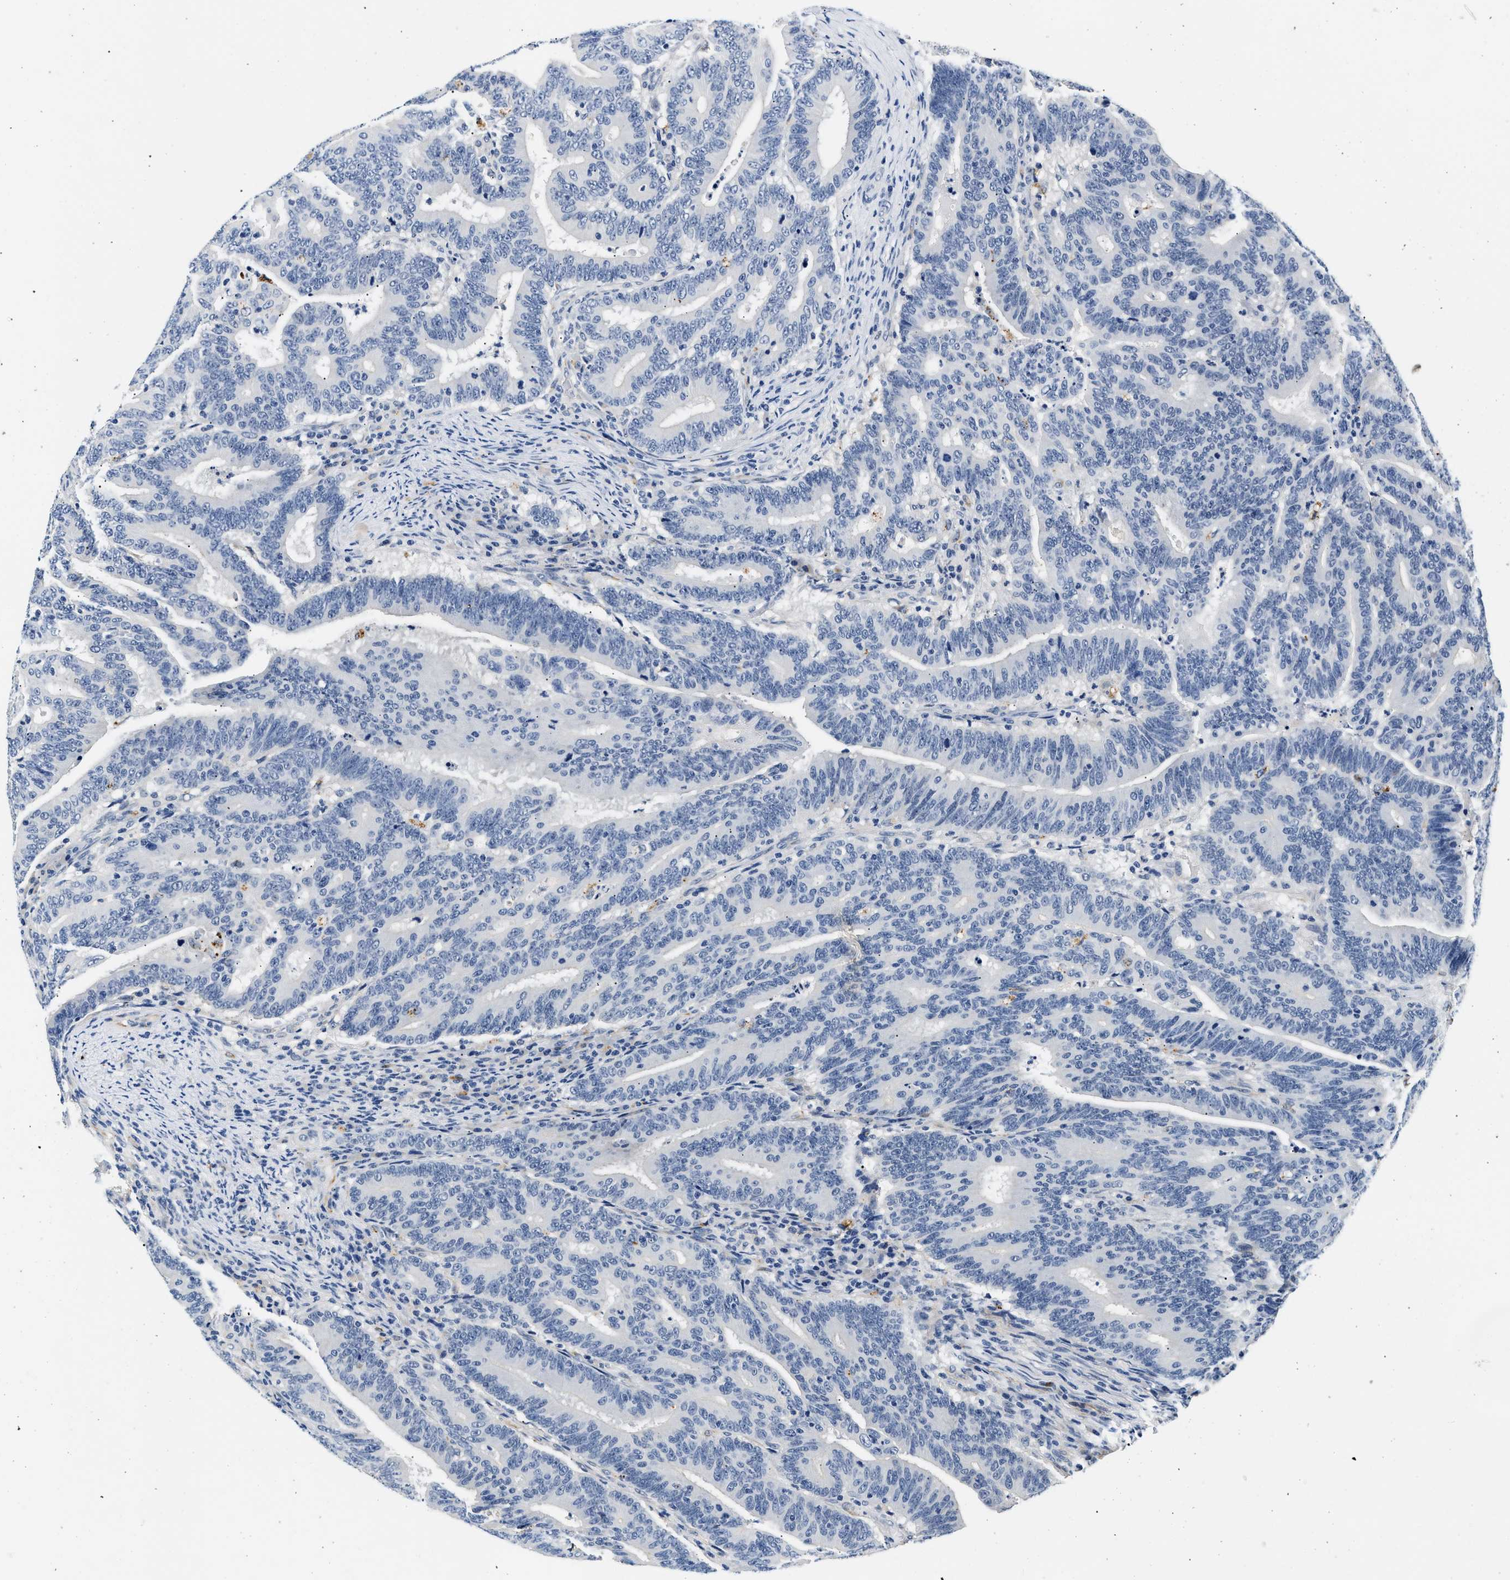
{"staining": {"intensity": "negative", "quantity": "none", "location": "none"}, "tissue": "colorectal cancer", "cell_type": "Tumor cells", "image_type": "cancer", "snomed": [{"axis": "morphology", "description": "Adenocarcinoma, NOS"}, {"axis": "topography", "description": "Colon"}], "caption": "Immunohistochemistry (IHC) of colorectal adenocarcinoma displays no expression in tumor cells.", "gene": "MED22", "patient": {"sex": "female", "age": 66}}